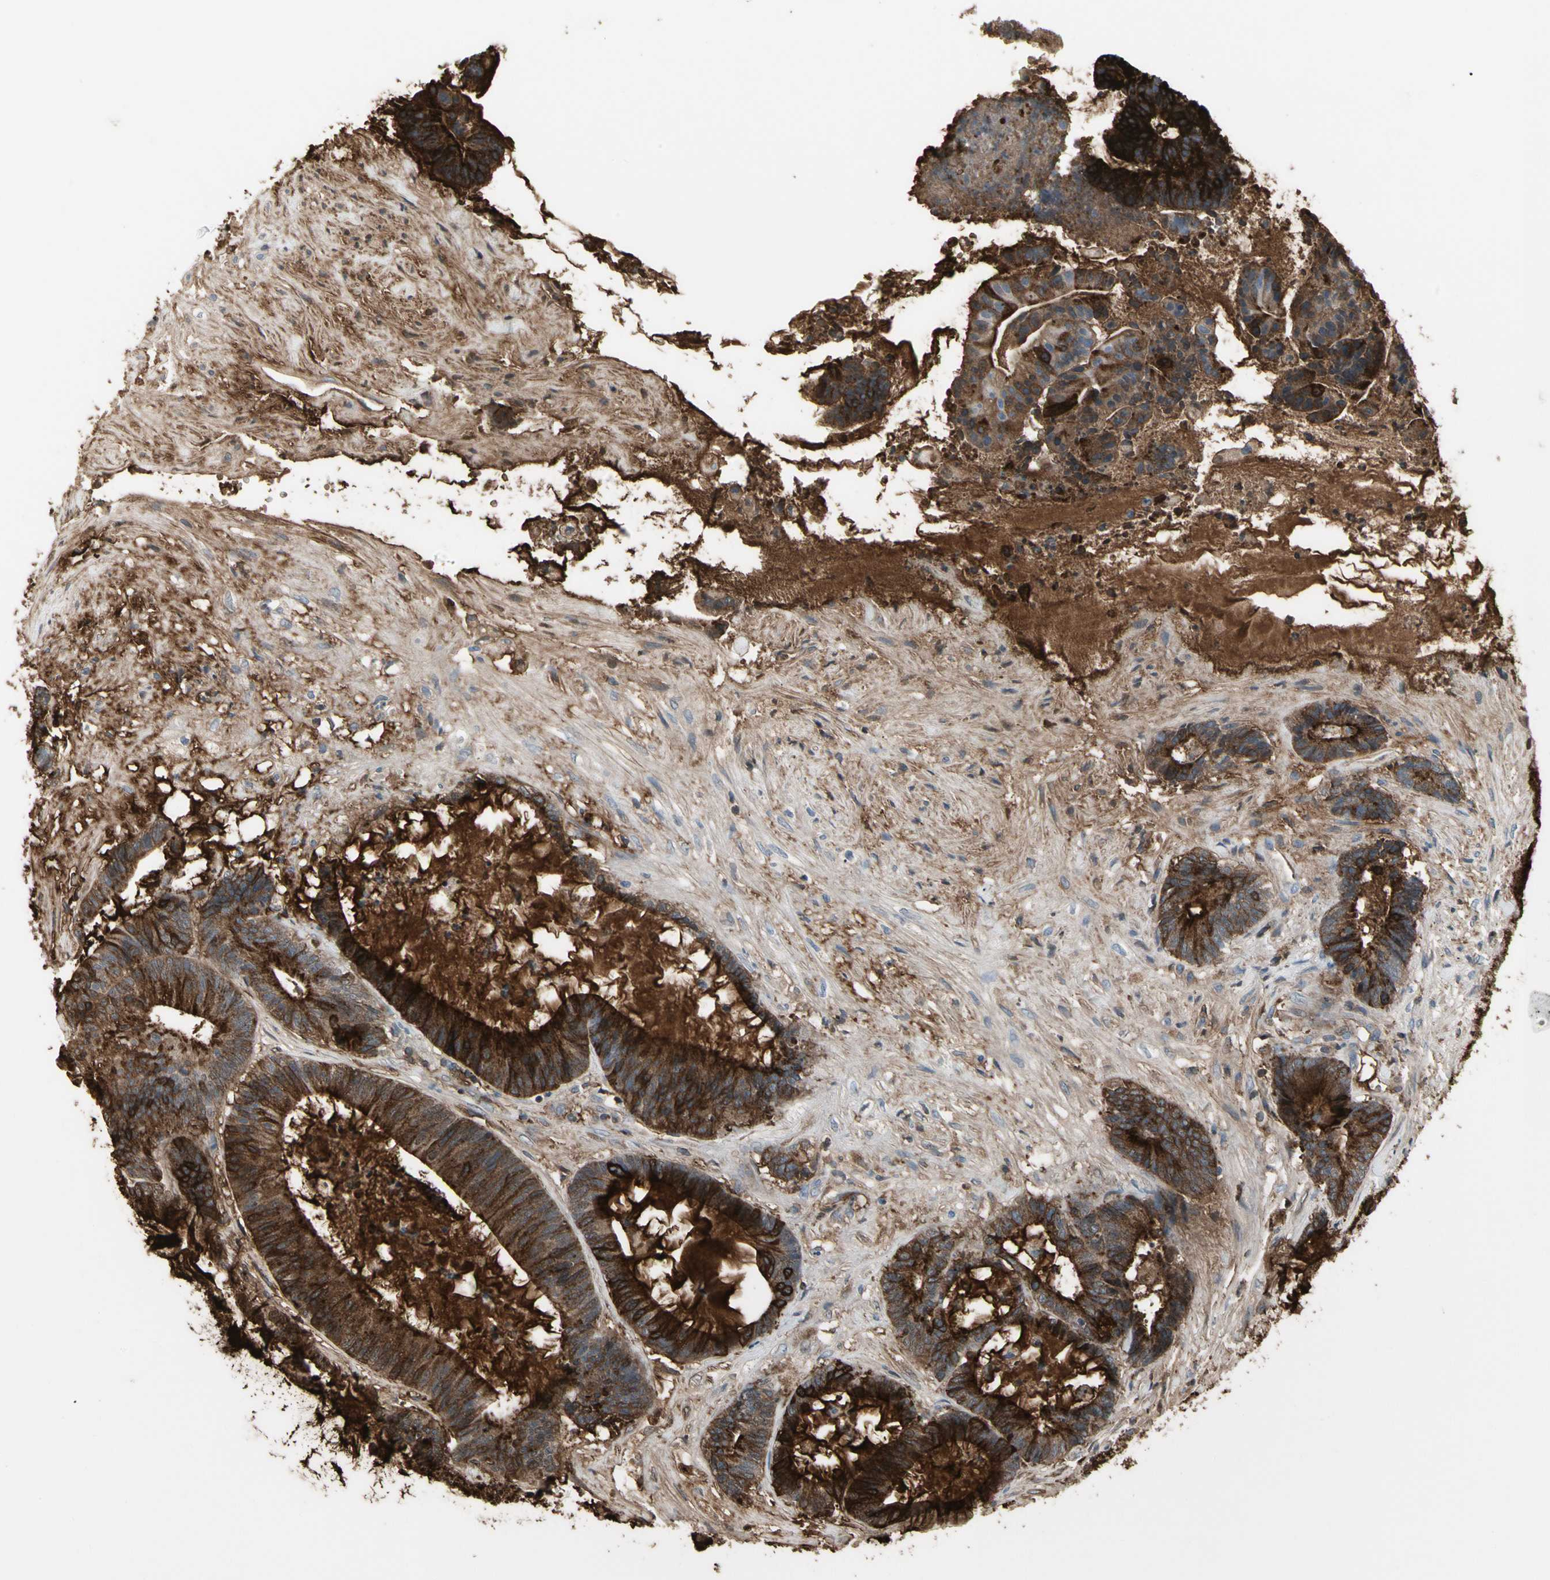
{"staining": {"intensity": "strong", "quantity": ">75%", "location": "cytoplasmic/membranous"}, "tissue": "colorectal cancer", "cell_type": "Tumor cells", "image_type": "cancer", "snomed": [{"axis": "morphology", "description": "Adenocarcinoma, NOS"}, {"axis": "topography", "description": "Colon"}], "caption": "IHC staining of colorectal cancer (adenocarcinoma), which shows high levels of strong cytoplasmic/membranous expression in approximately >75% of tumor cells indicating strong cytoplasmic/membranous protein expression. The staining was performed using DAB (3,3'-diaminobenzidine) (brown) for protein detection and nuclei were counterstained in hematoxylin (blue).", "gene": "PIGR", "patient": {"sex": "female", "age": 84}}